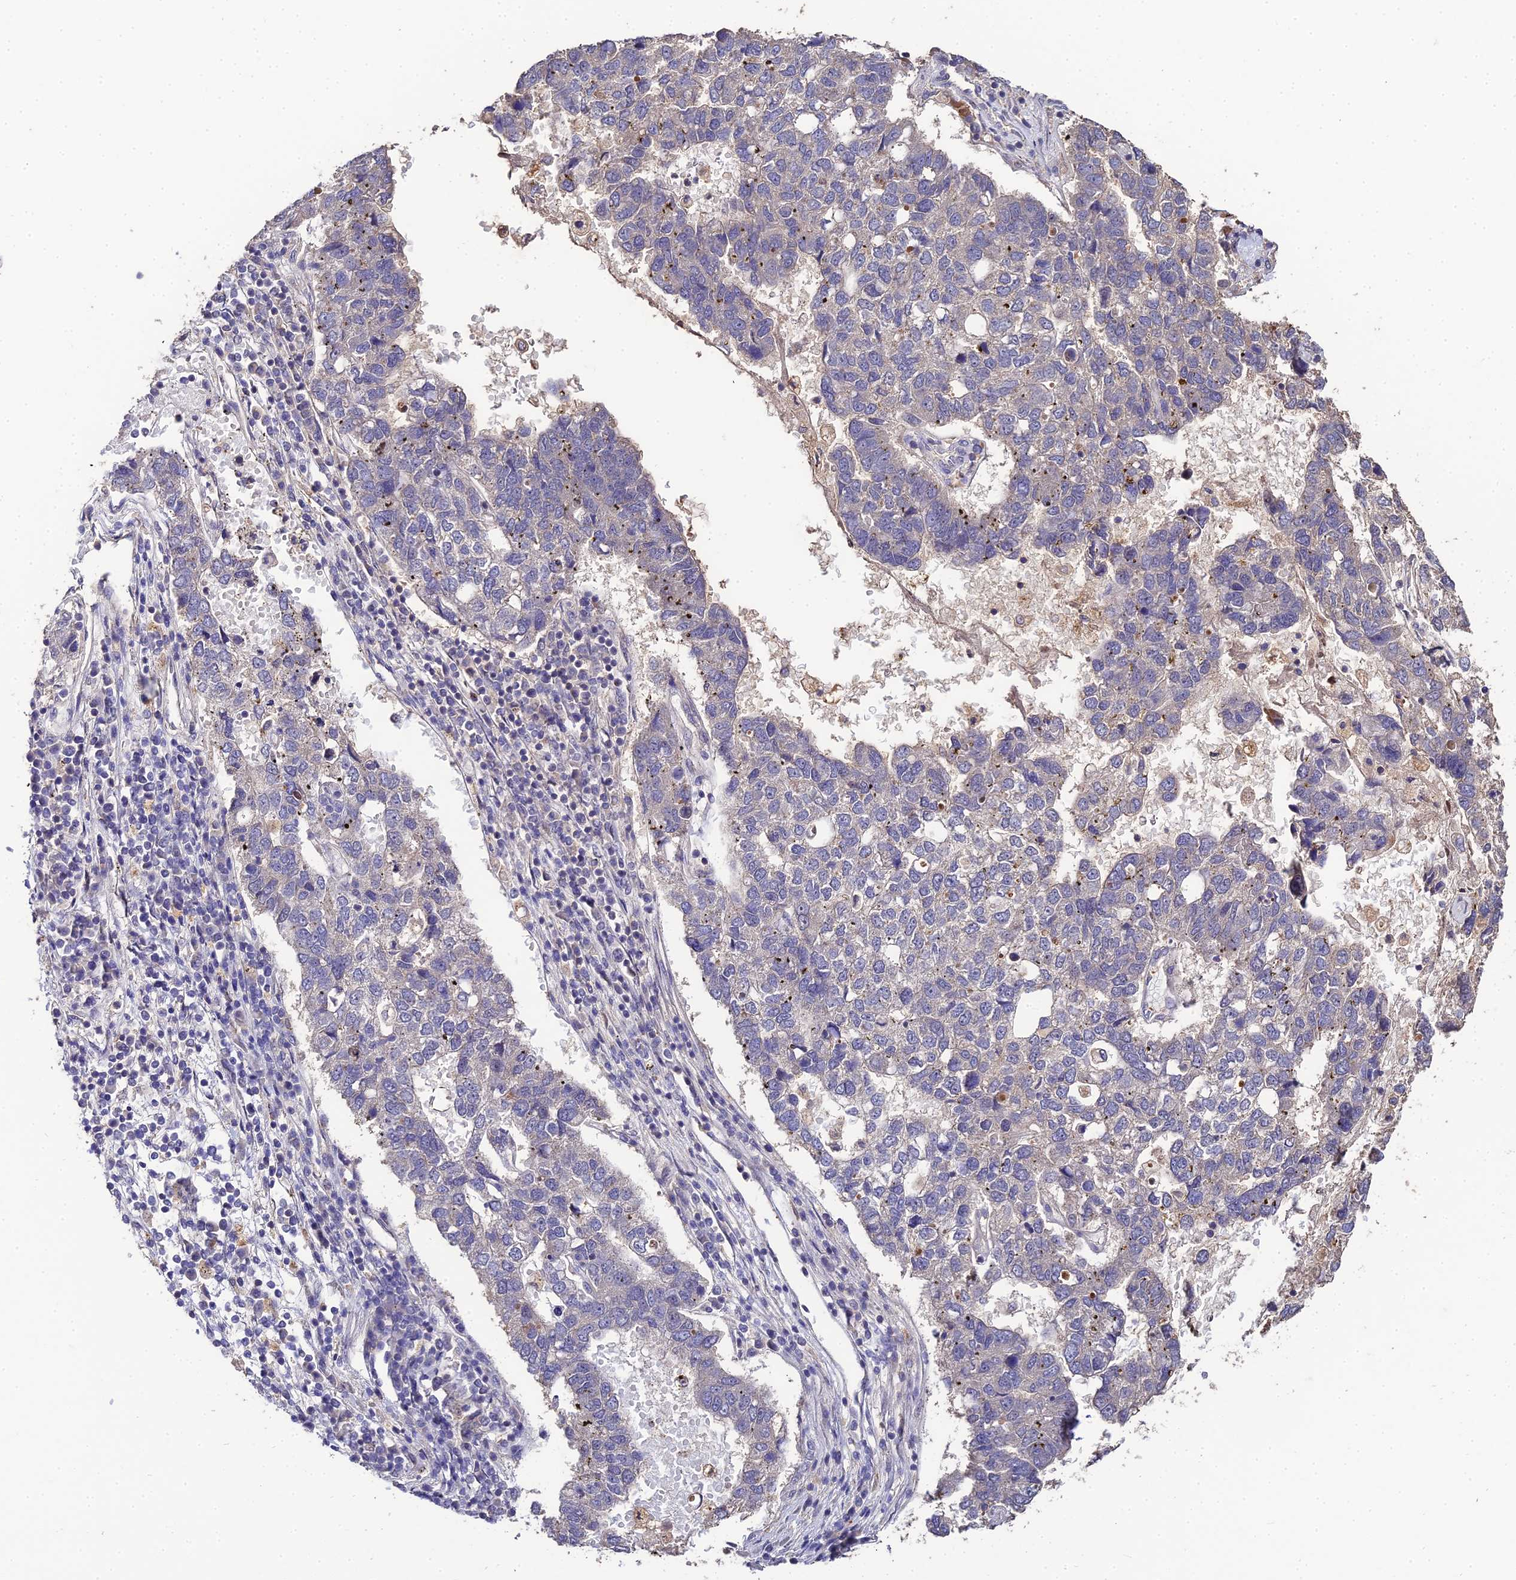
{"staining": {"intensity": "negative", "quantity": "none", "location": "none"}, "tissue": "pancreatic cancer", "cell_type": "Tumor cells", "image_type": "cancer", "snomed": [{"axis": "morphology", "description": "Adenocarcinoma, NOS"}, {"axis": "topography", "description": "Pancreas"}], "caption": "Tumor cells are negative for brown protein staining in pancreatic cancer (adenocarcinoma).", "gene": "LSM5", "patient": {"sex": "female", "age": 61}}